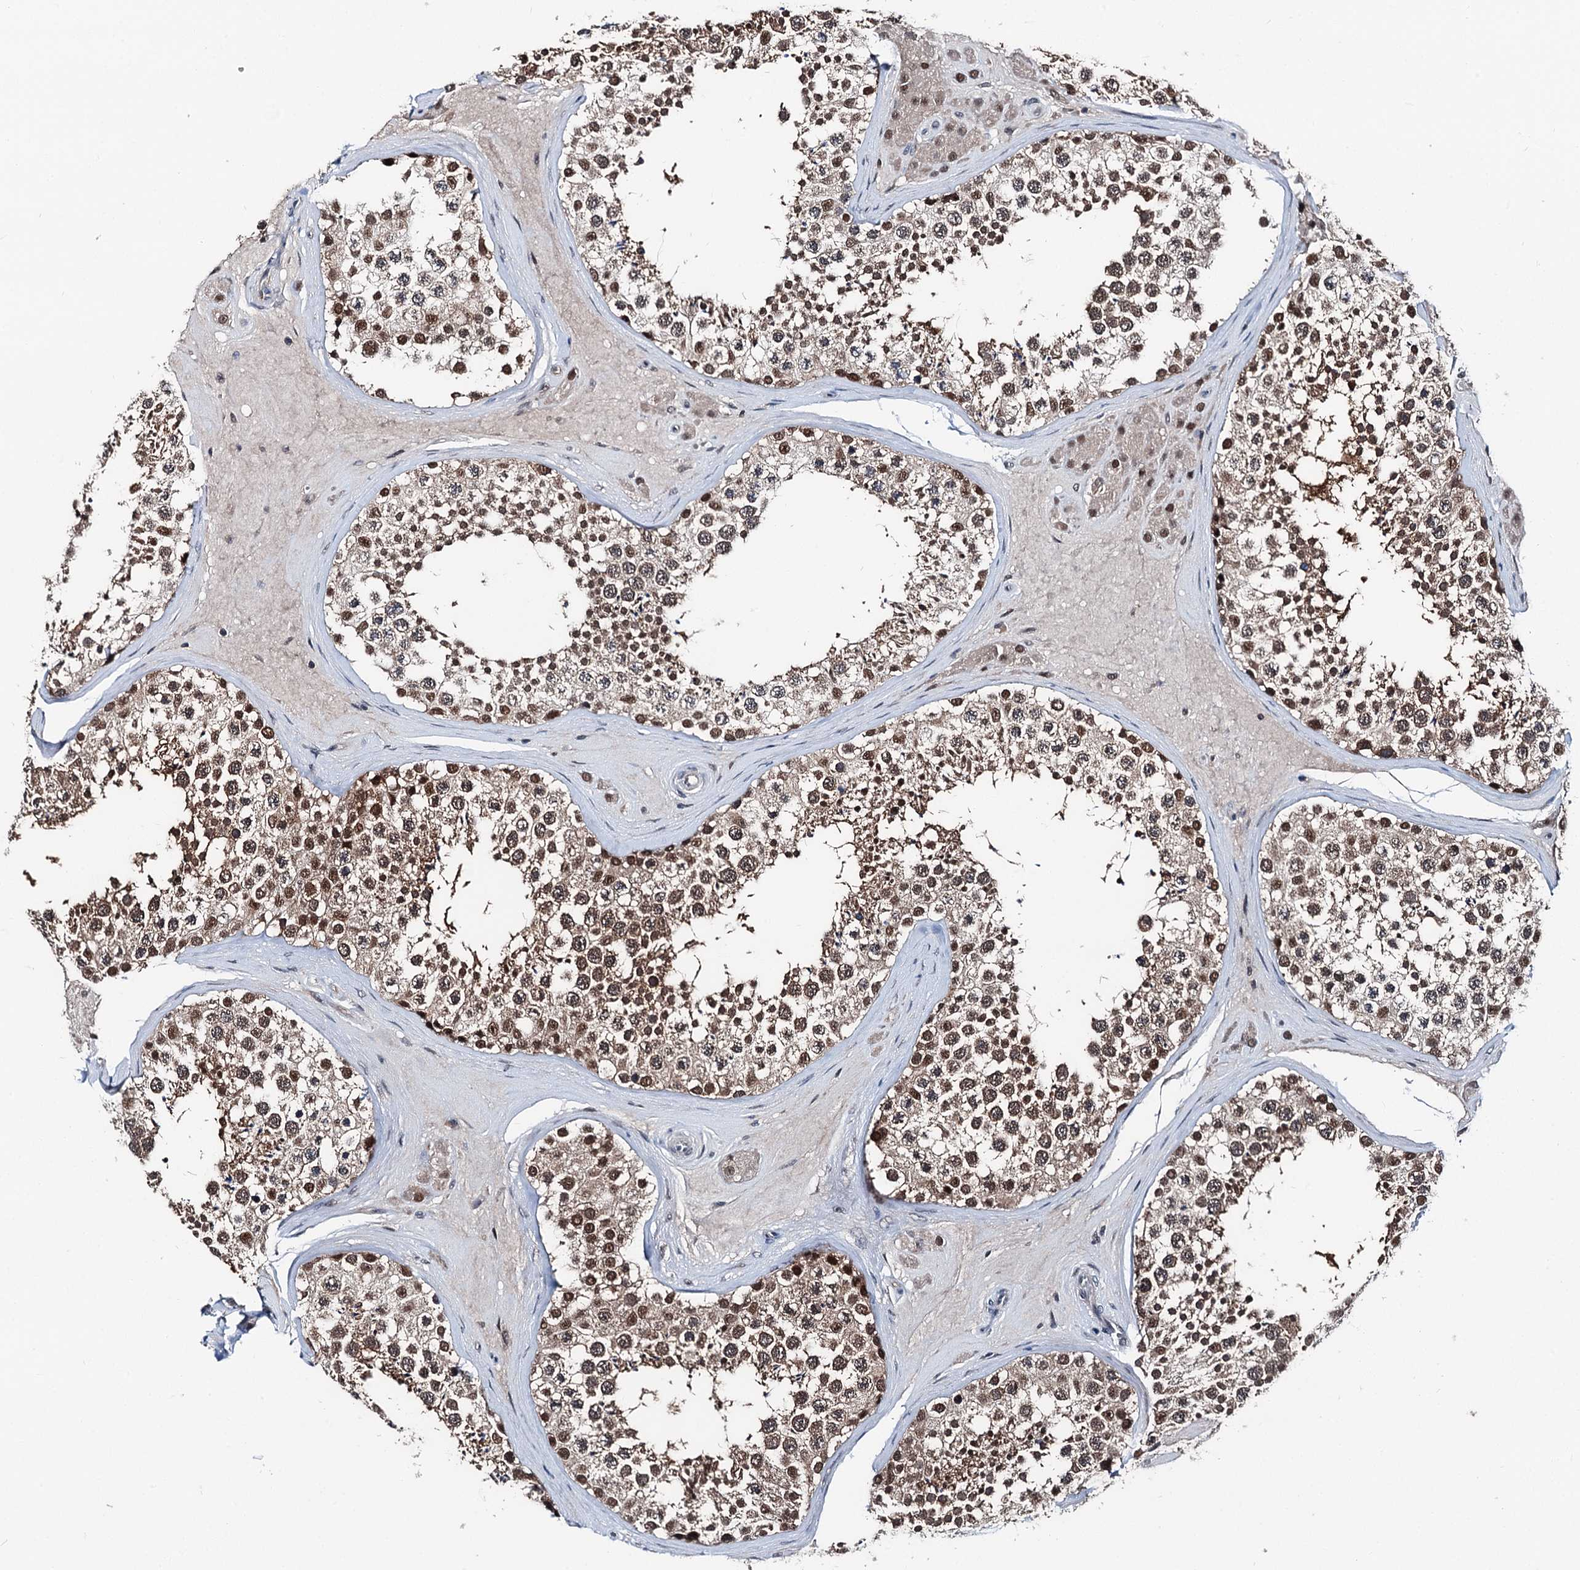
{"staining": {"intensity": "moderate", "quantity": ">75%", "location": "cytoplasmic/membranous,nuclear"}, "tissue": "testis", "cell_type": "Cells in seminiferous ducts", "image_type": "normal", "snomed": [{"axis": "morphology", "description": "Normal tissue, NOS"}, {"axis": "topography", "description": "Testis"}], "caption": "Immunohistochemical staining of normal human testis demonstrates >75% levels of moderate cytoplasmic/membranous,nuclear protein positivity in about >75% of cells in seminiferous ducts. (IHC, brightfield microscopy, high magnification).", "gene": "PSMD13", "patient": {"sex": "male", "age": 46}}